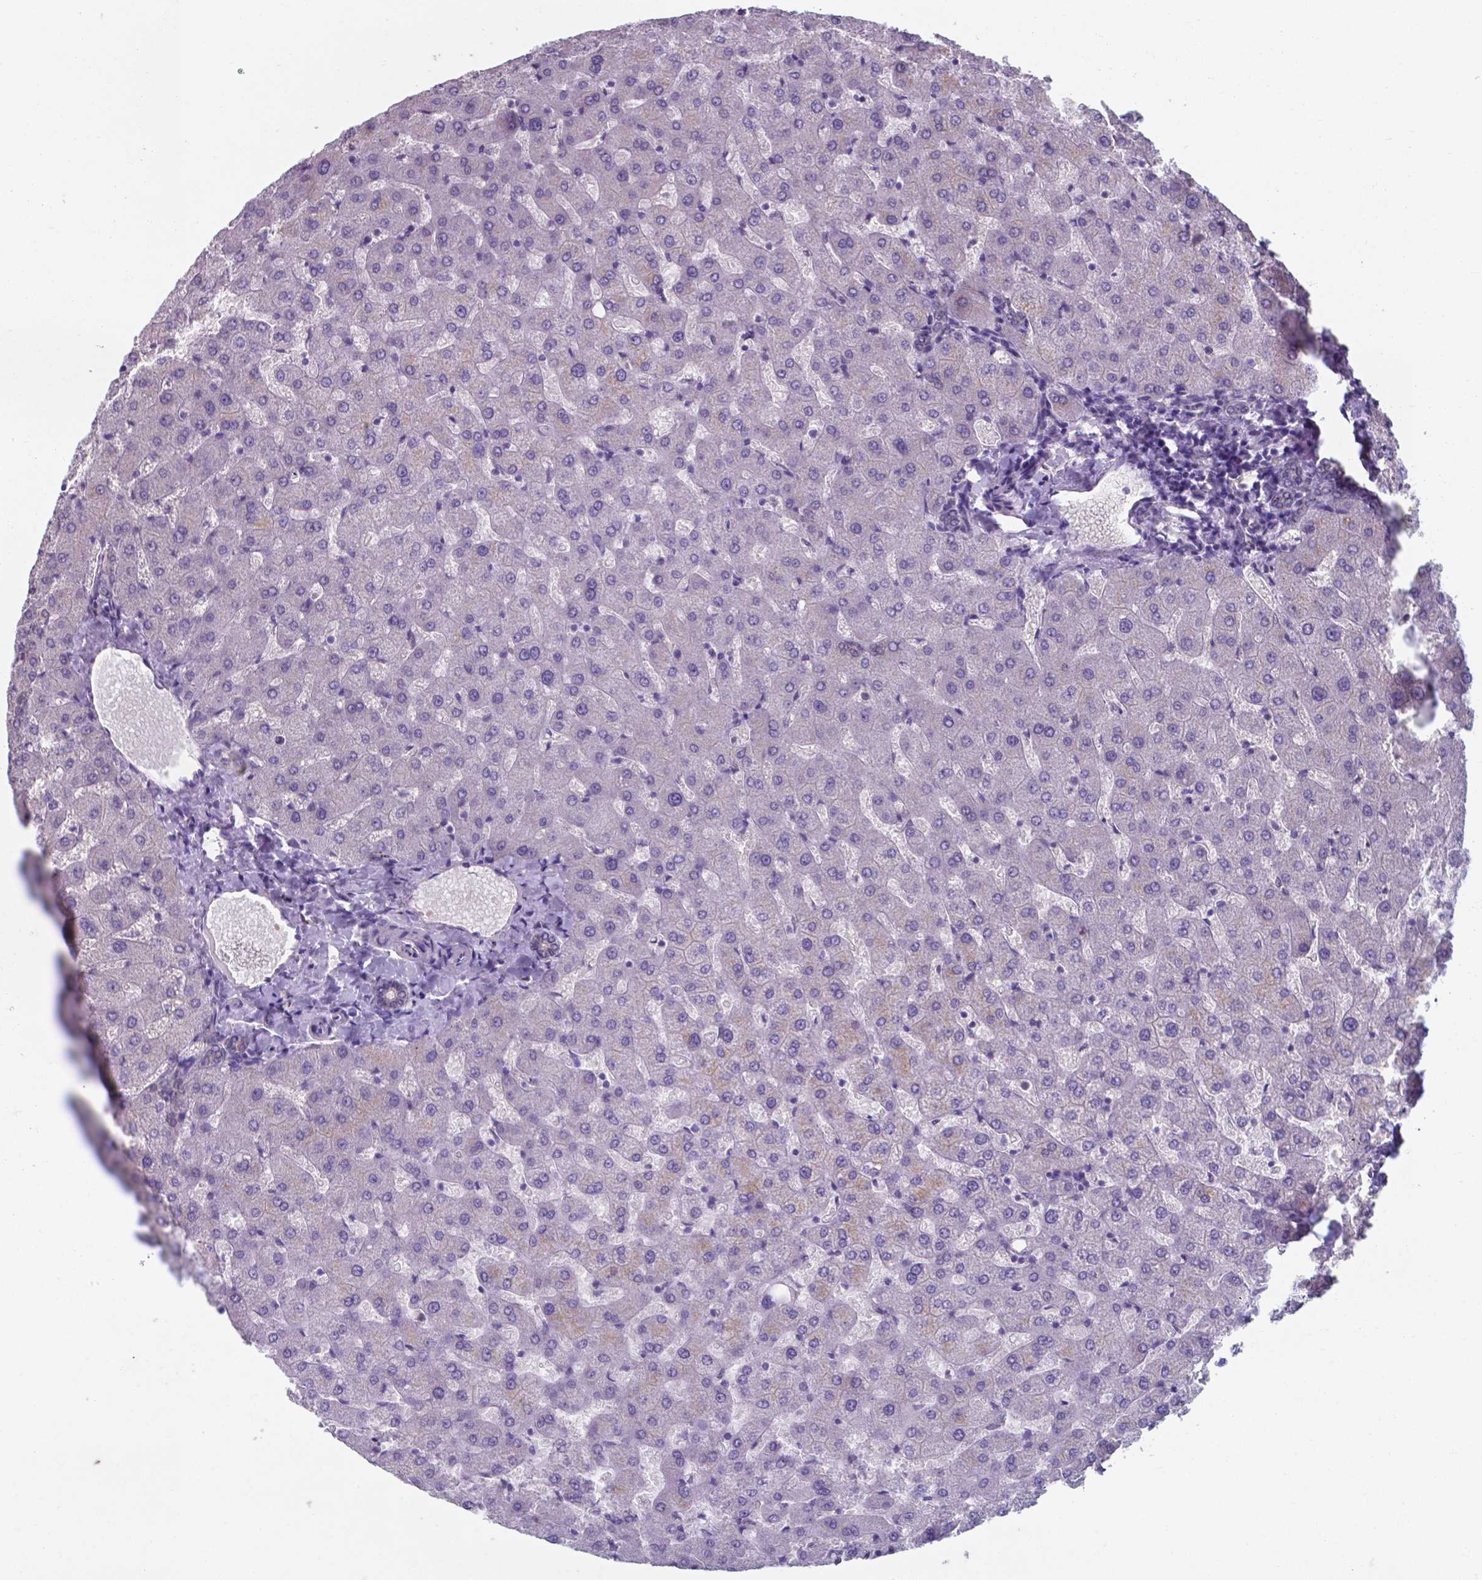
{"staining": {"intensity": "negative", "quantity": "none", "location": "none"}, "tissue": "liver", "cell_type": "Cholangiocytes", "image_type": "normal", "snomed": [{"axis": "morphology", "description": "Normal tissue, NOS"}, {"axis": "topography", "description": "Liver"}], "caption": "This histopathology image is of normal liver stained with IHC to label a protein in brown with the nuclei are counter-stained blue. There is no staining in cholangiocytes. Brightfield microscopy of immunohistochemistry (IHC) stained with DAB (brown) and hematoxylin (blue), captured at high magnification.", "gene": "UBE2E2", "patient": {"sex": "female", "age": 50}}